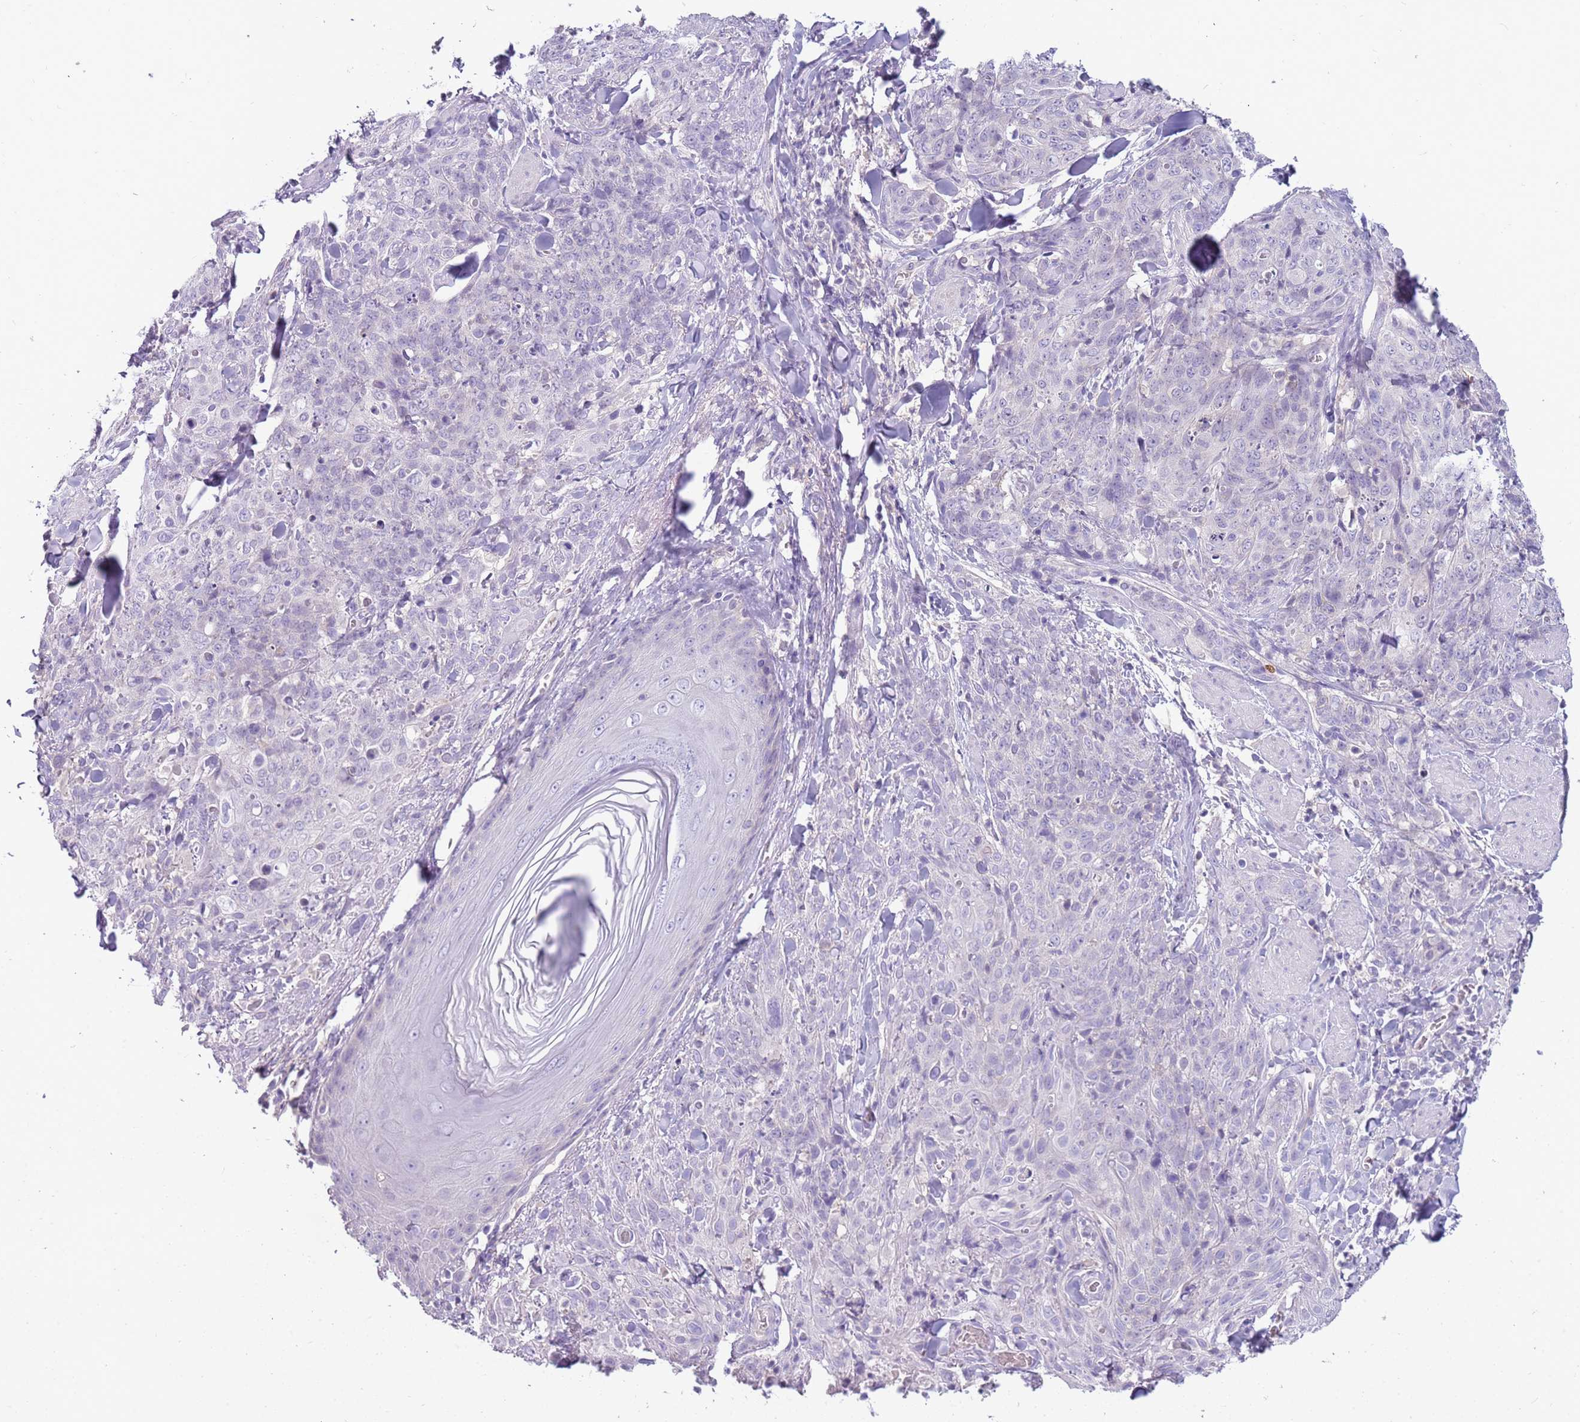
{"staining": {"intensity": "negative", "quantity": "none", "location": "none"}, "tissue": "skin cancer", "cell_type": "Tumor cells", "image_type": "cancer", "snomed": [{"axis": "morphology", "description": "Squamous cell carcinoma, NOS"}, {"axis": "topography", "description": "Skin"}, {"axis": "topography", "description": "Vulva"}], "caption": "IHC of human skin cancer (squamous cell carcinoma) exhibits no staining in tumor cells. (Brightfield microscopy of DAB (3,3'-diaminobenzidine) IHC at high magnification).", "gene": "ARHGAP5", "patient": {"sex": "female", "age": 85}}